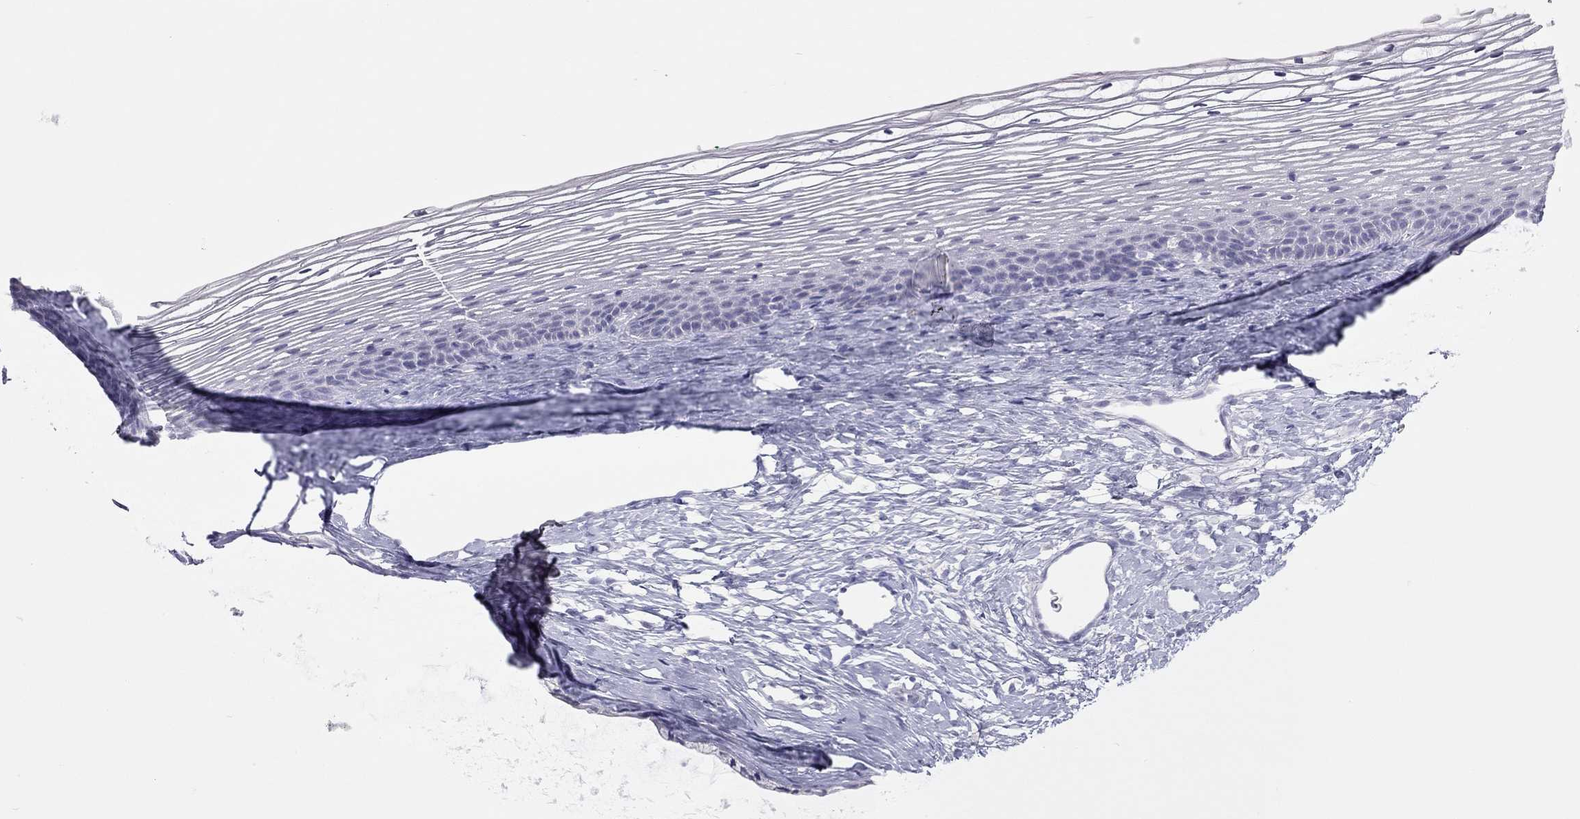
{"staining": {"intensity": "negative", "quantity": "none", "location": "none"}, "tissue": "cervix", "cell_type": "Glandular cells", "image_type": "normal", "snomed": [{"axis": "morphology", "description": "Normal tissue, NOS"}, {"axis": "topography", "description": "Cervix"}], "caption": "This is a photomicrograph of immunohistochemistry (IHC) staining of unremarkable cervix, which shows no expression in glandular cells. The staining was performed using DAB (3,3'-diaminobenzidine) to visualize the protein expression in brown, while the nuclei were stained in blue with hematoxylin (Magnification: 20x).", "gene": "SPATA12", "patient": {"sex": "female", "age": 39}}